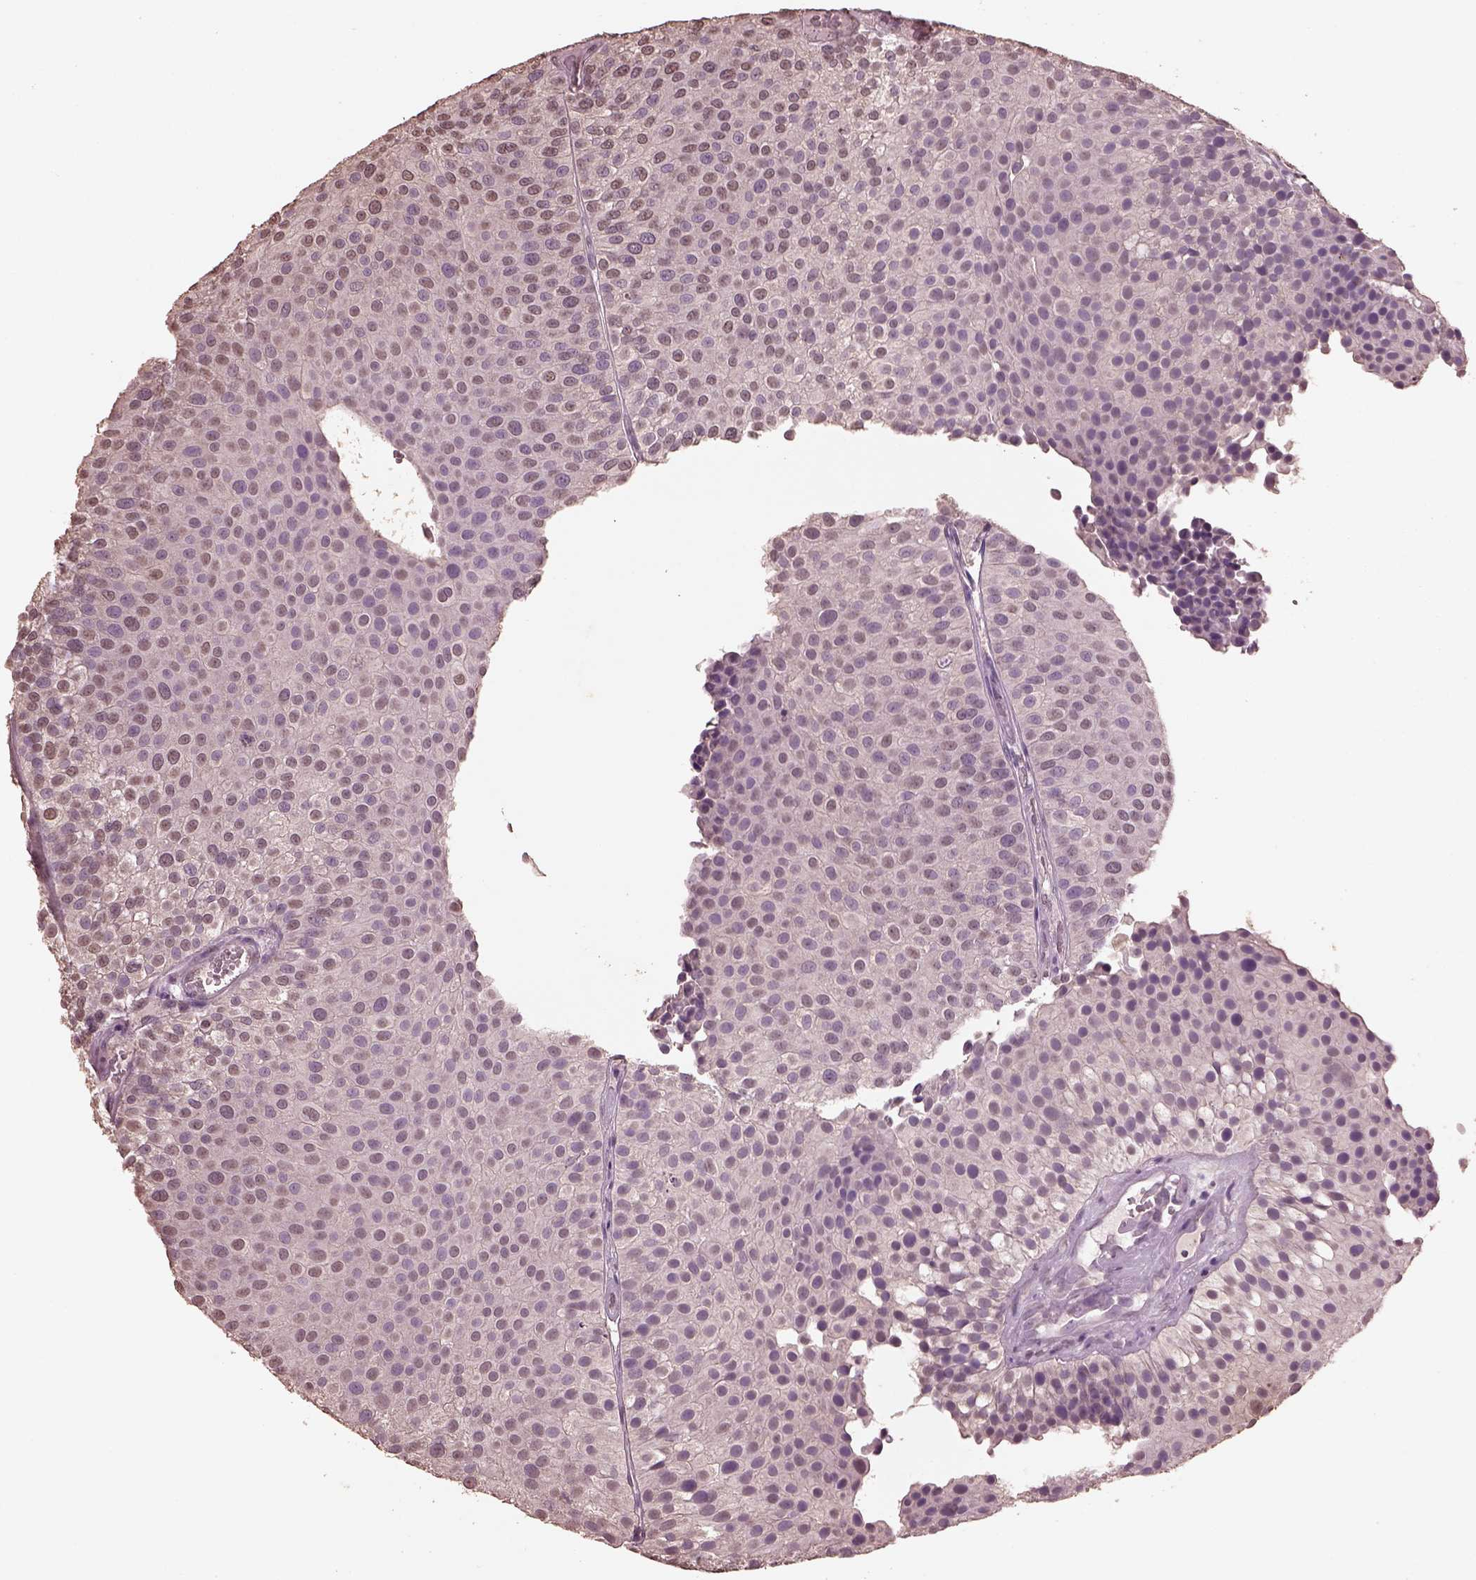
{"staining": {"intensity": "weak", "quantity": "<25%", "location": "nuclear"}, "tissue": "urothelial cancer", "cell_type": "Tumor cells", "image_type": "cancer", "snomed": [{"axis": "morphology", "description": "Urothelial carcinoma, Low grade"}, {"axis": "topography", "description": "Urinary bladder"}], "caption": "A histopathology image of urothelial carcinoma (low-grade) stained for a protein exhibits no brown staining in tumor cells.", "gene": "CPT1C", "patient": {"sex": "female", "age": 87}}